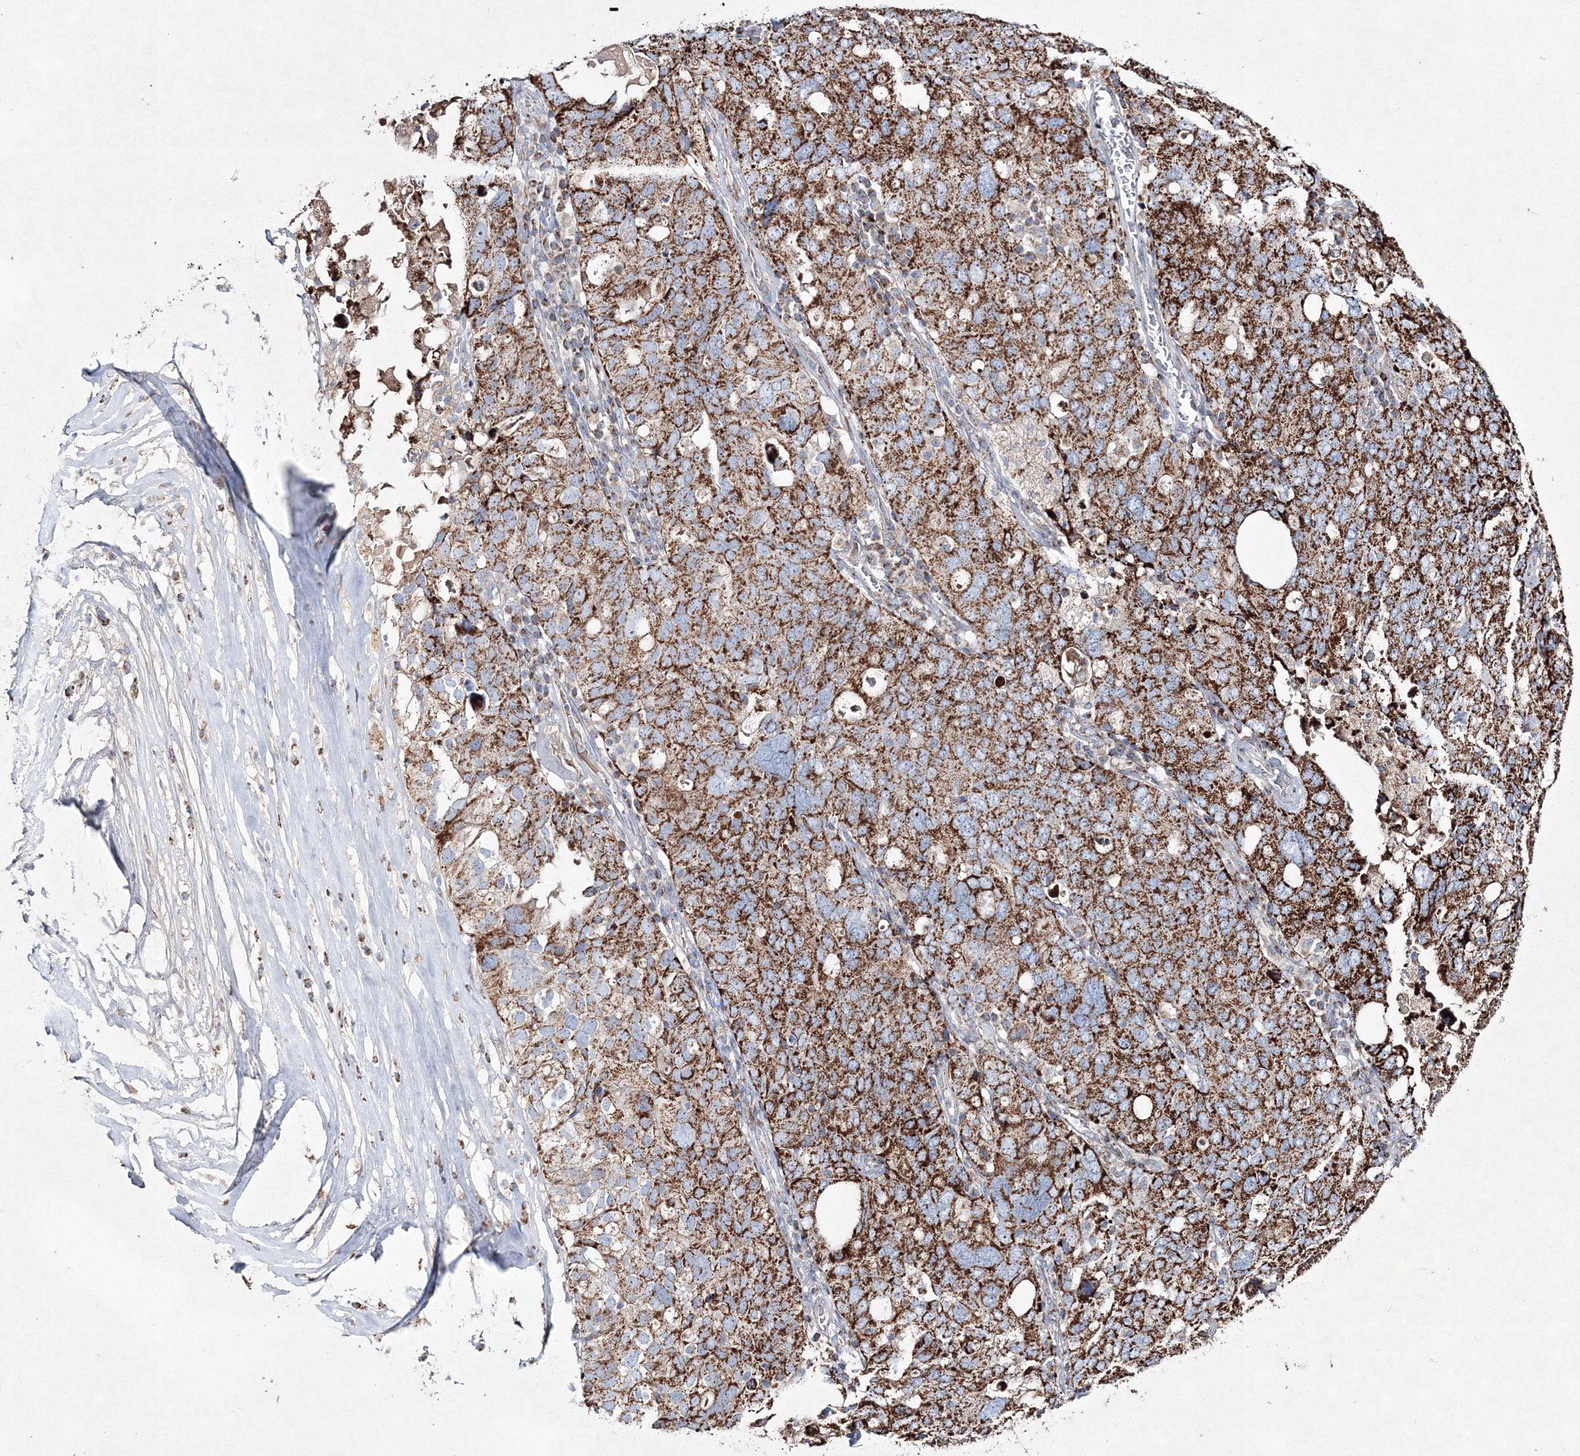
{"staining": {"intensity": "strong", "quantity": ">75%", "location": "cytoplasmic/membranous"}, "tissue": "ovarian cancer", "cell_type": "Tumor cells", "image_type": "cancer", "snomed": [{"axis": "morphology", "description": "Carcinoma, endometroid"}, {"axis": "topography", "description": "Ovary"}], "caption": "Protein analysis of endometroid carcinoma (ovarian) tissue displays strong cytoplasmic/membranous staining in about >75% of tumor cells.", "gene": "IGSF9", "patient": {"sex": "female", "age": 62}}